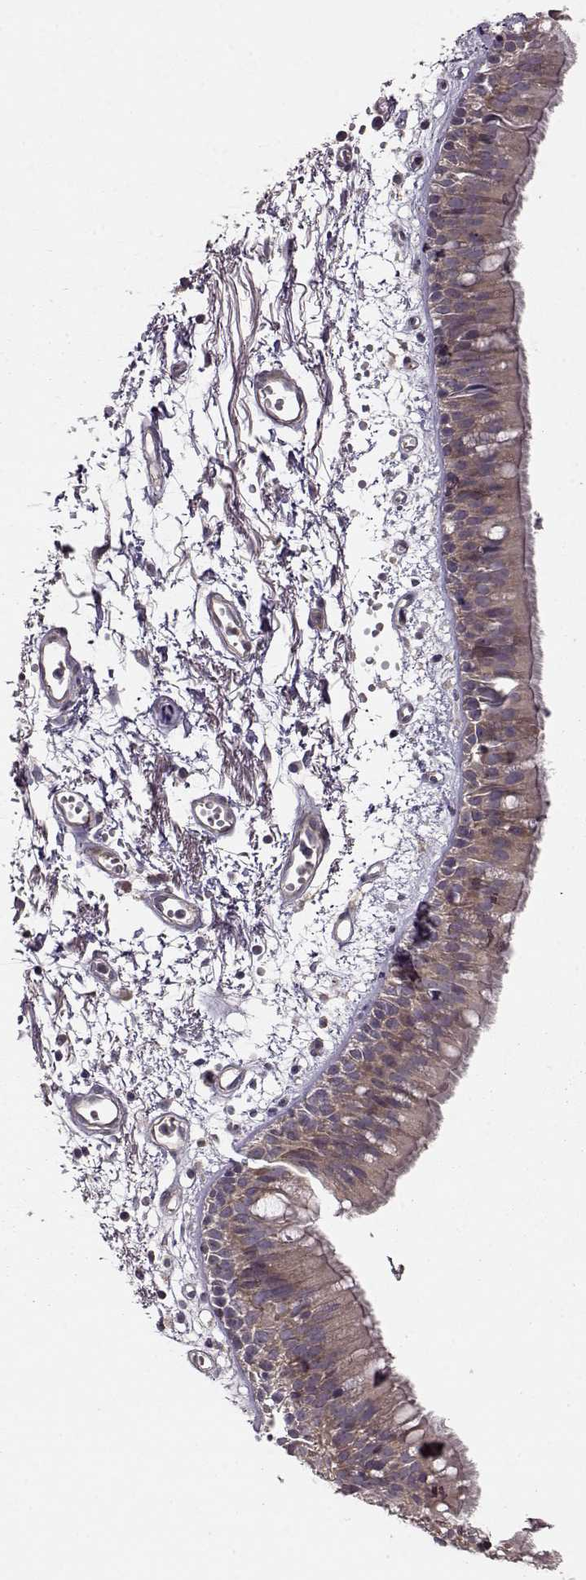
{"staining": {"intensity": "weak", "quantity": ">75%", "location": "cytoplasmic/membranous"}, "tissue": "bronchus", "cell_type": "Respiratory epithelial cells", "image_type": "normal", "snomed": [{"axis": "morphology", "description": "Normal tissue, NOS"}, {"axis": "morphology", "description": "Squamous cell carcinoma, NOS"}, {"axis": "topography", "description": "Cartilage tissue"}, {"axis": "topography", "description": "Bronchus"}, {"axis": "topography", "description": "Lung"}], "caption": "An immunohistochemistry histopathology image of normal tissue is shown. Protein staining in brown labels weak cytoplasmic/membranous positivity in bronchus within respiratory epithelial cells.", "gene": "SLAIN2", "patient": {"sex": "male", "age": 66}}